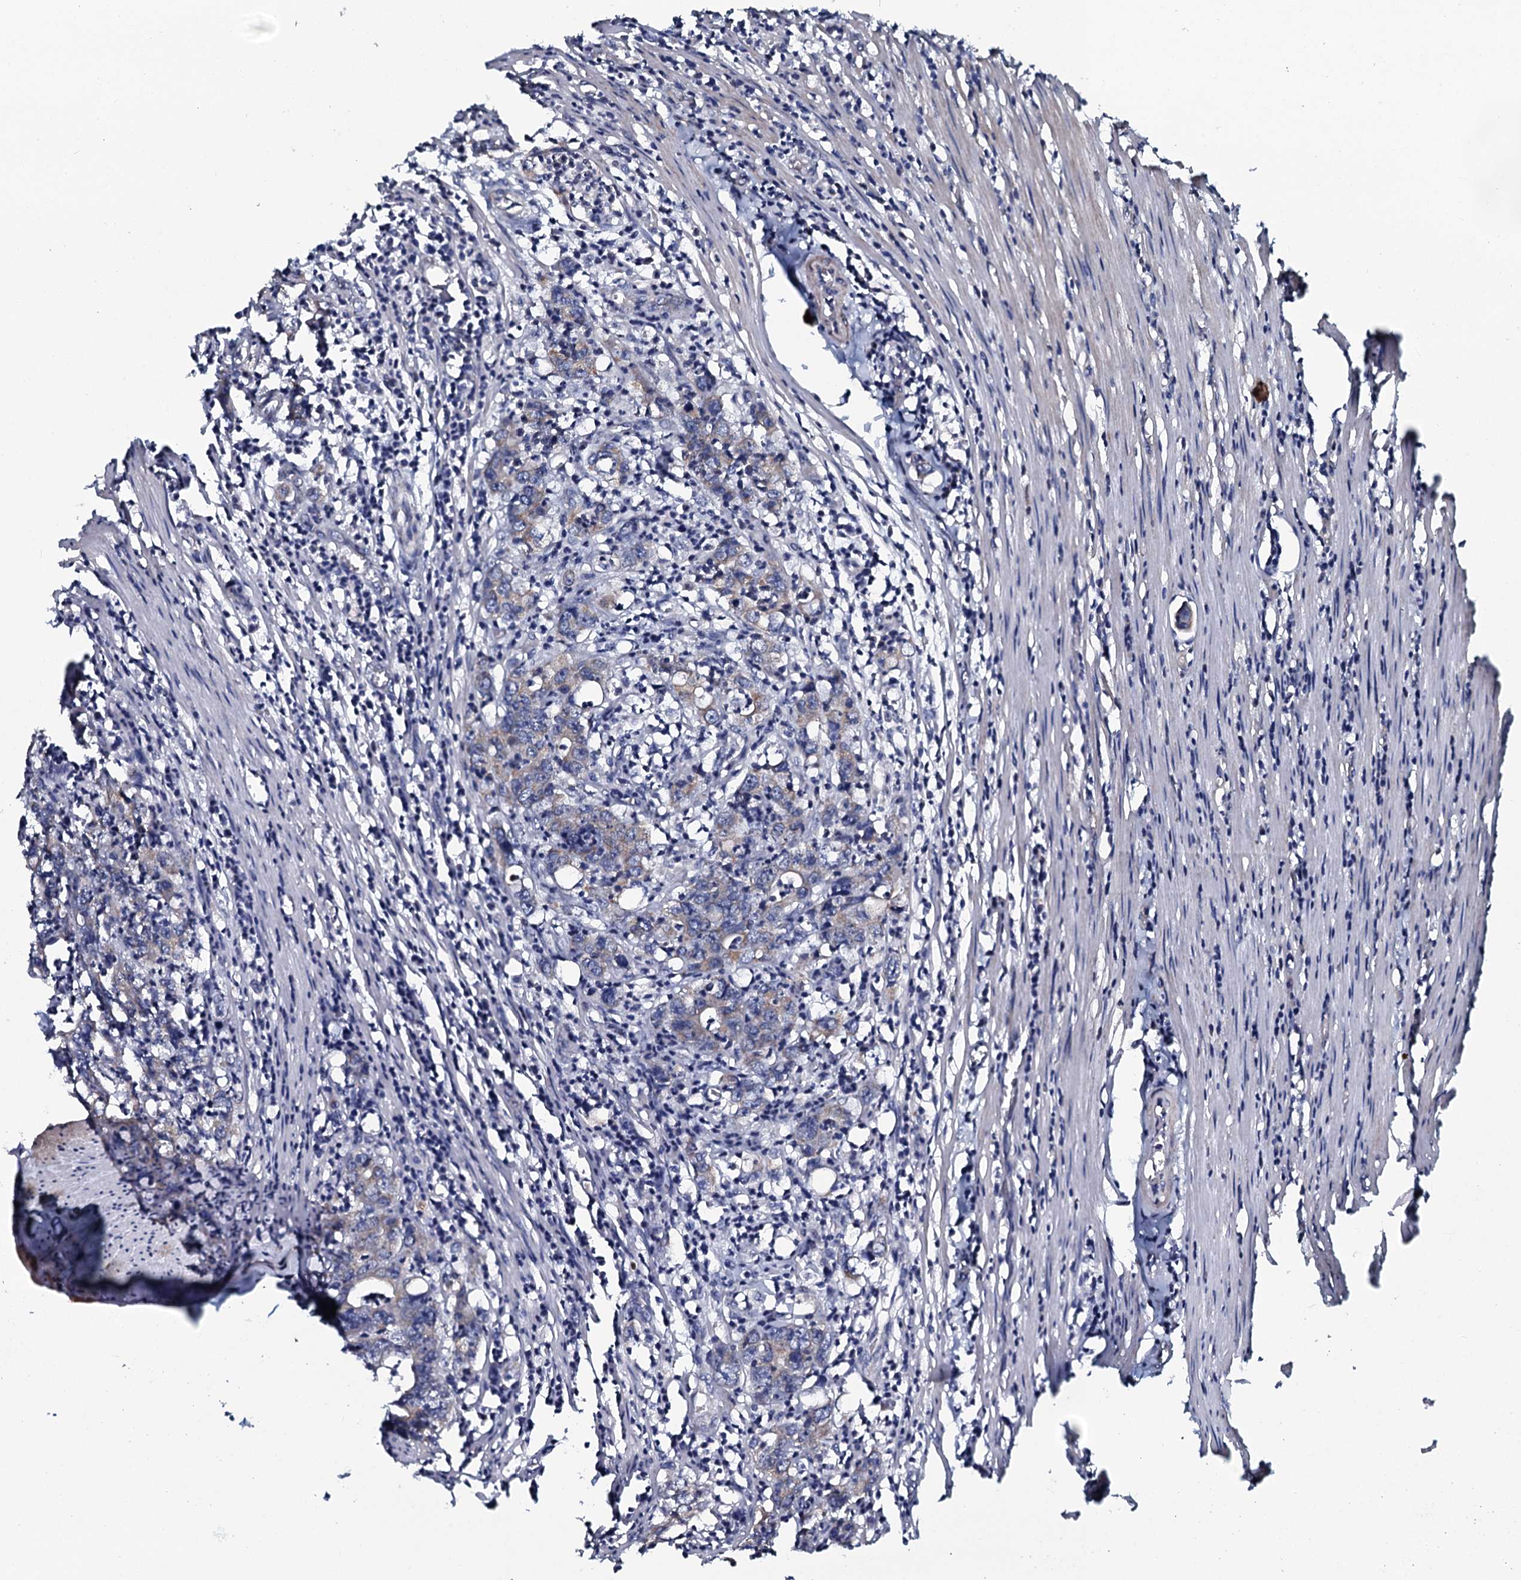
{"staining": {"intensity": "moderate", "quantity": "25%-75%", "location": "cytoplasmic/membranous"}, "tissue": "colorectal cancer", "cell_type": "Tumor cells", "image_type": "cancer", "snomed": [{"axis": "morphology", "description": "Adenocarcinoma, NOS"}, {"axis": "topography", "description": "Colon"}], "caption": "Brown immunohistochemical staining in human colorectal adenocarcinoma reveals moderate cytoplasmic/membranous expression in about 25%-75% of tumor cells.", "gene": "KCTD4", "patient": {"sex": "female", "age": 75}}